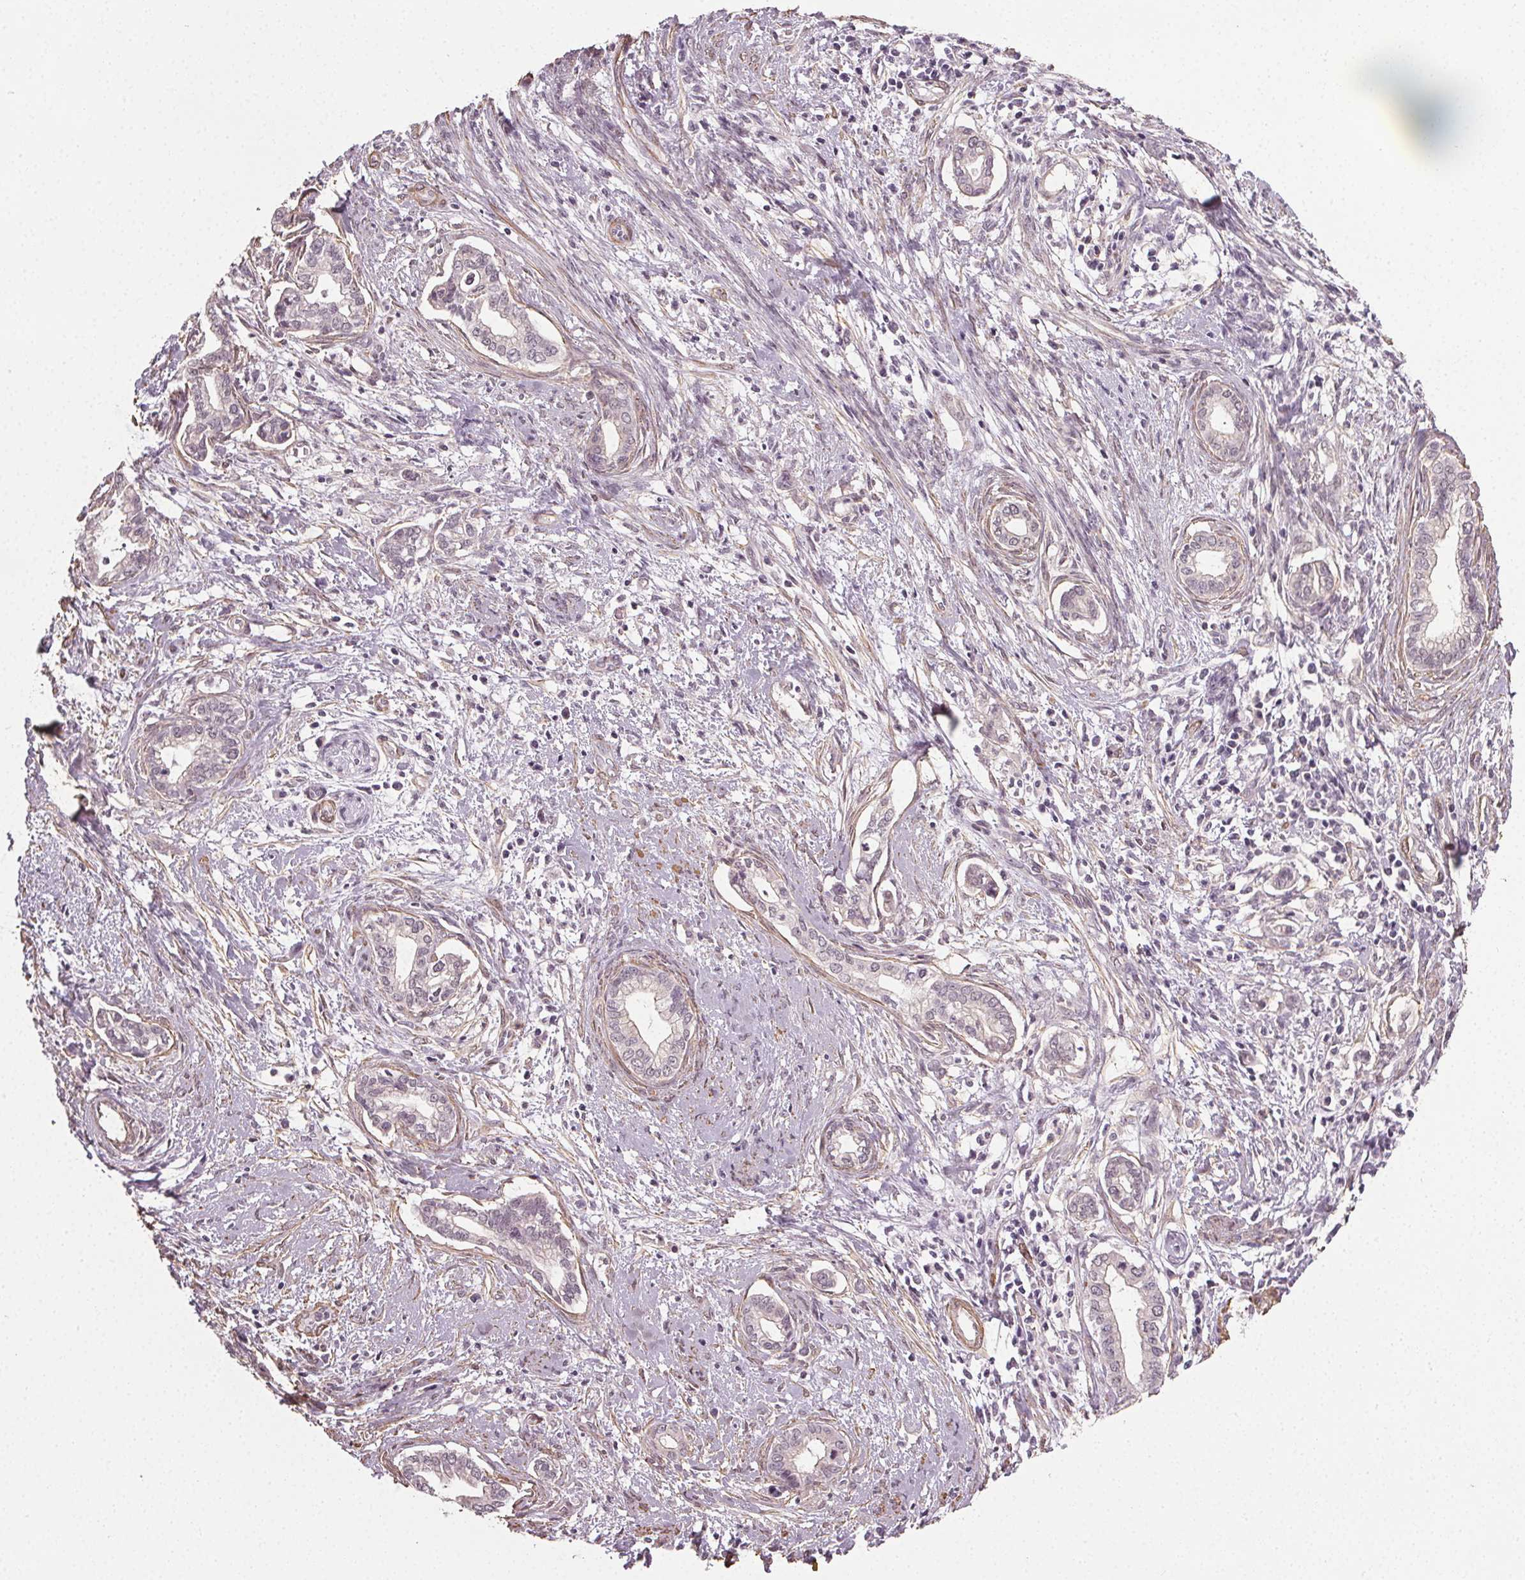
{"staining": {"intensity": "negative", "quantity": "none", "location": "none"}, "tissue": "cervical cancer", "cell_type": "Tumor cells", "image_type": "cancer", "snomed": [{"axis": "morphology", "description": "Adenocarcinoma, NOS"}, {"axis": "topography", "description": "Cervix"}], "caption": "IHC of cervical cancer (adenocarcinoma) reveals no expression in tumor cells.", "gene": "PKP1", "patient": {"sex": "female", "age": 62}}